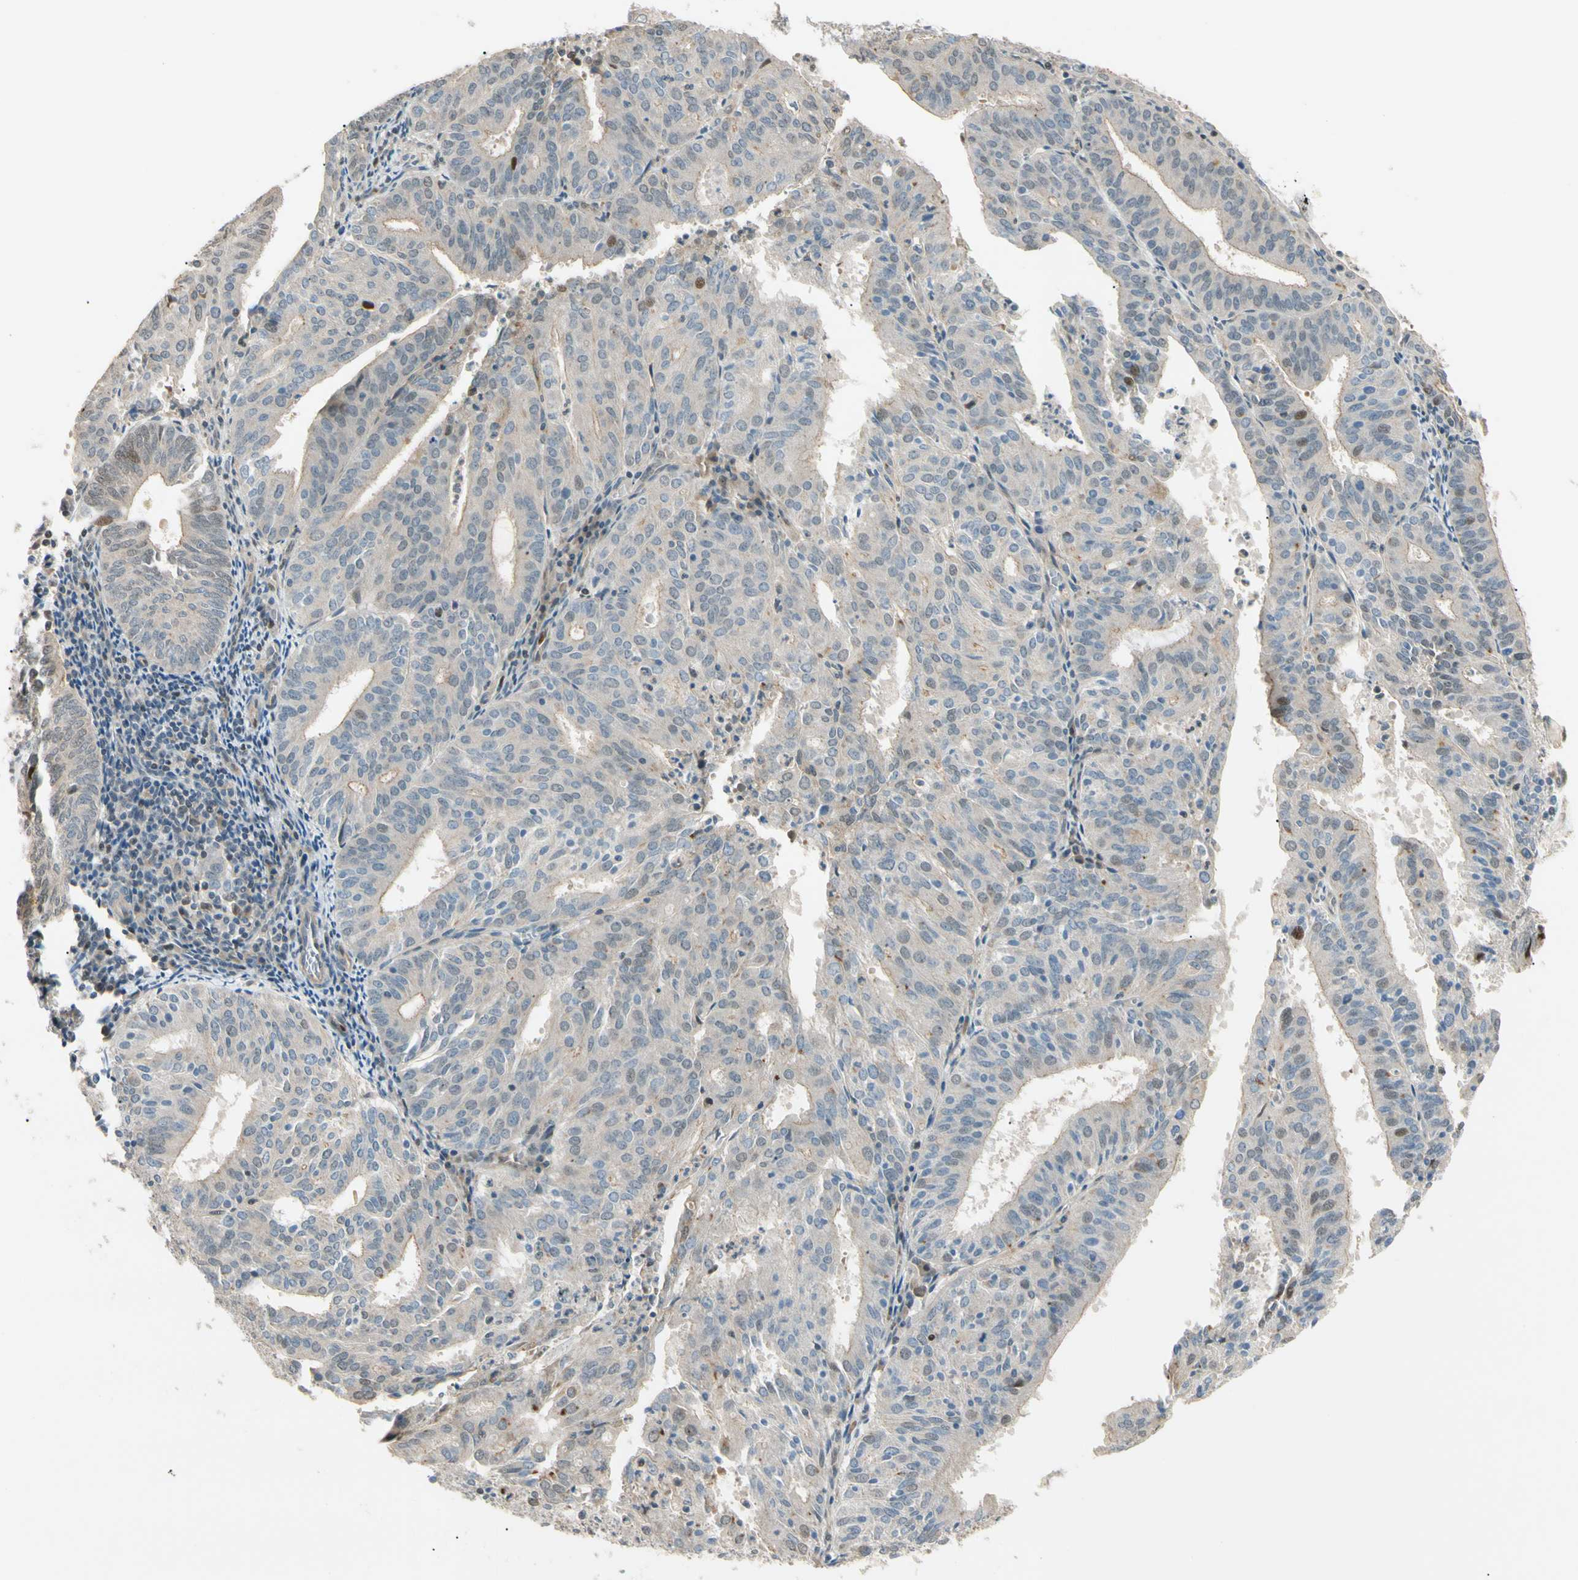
{"staining": {"intensity": "weak", "quantity": "<25%", "location": "cytoplasmic/membranous"}, "tissue": "endometrial cancer", "cell_type": "Tumor cells", "image_type": "cancer", "snomed": [{"axis": "morphology", "description": "Adenocarcinoma, NOS"}, {"axis": "topography", "description": "Uterus"}], "caption": "A photomicrograph of human endometrial cancer is negative for staining in tumor cells.", "gene": "P3H2", "patient": {"sex": "female", "age": 60}}